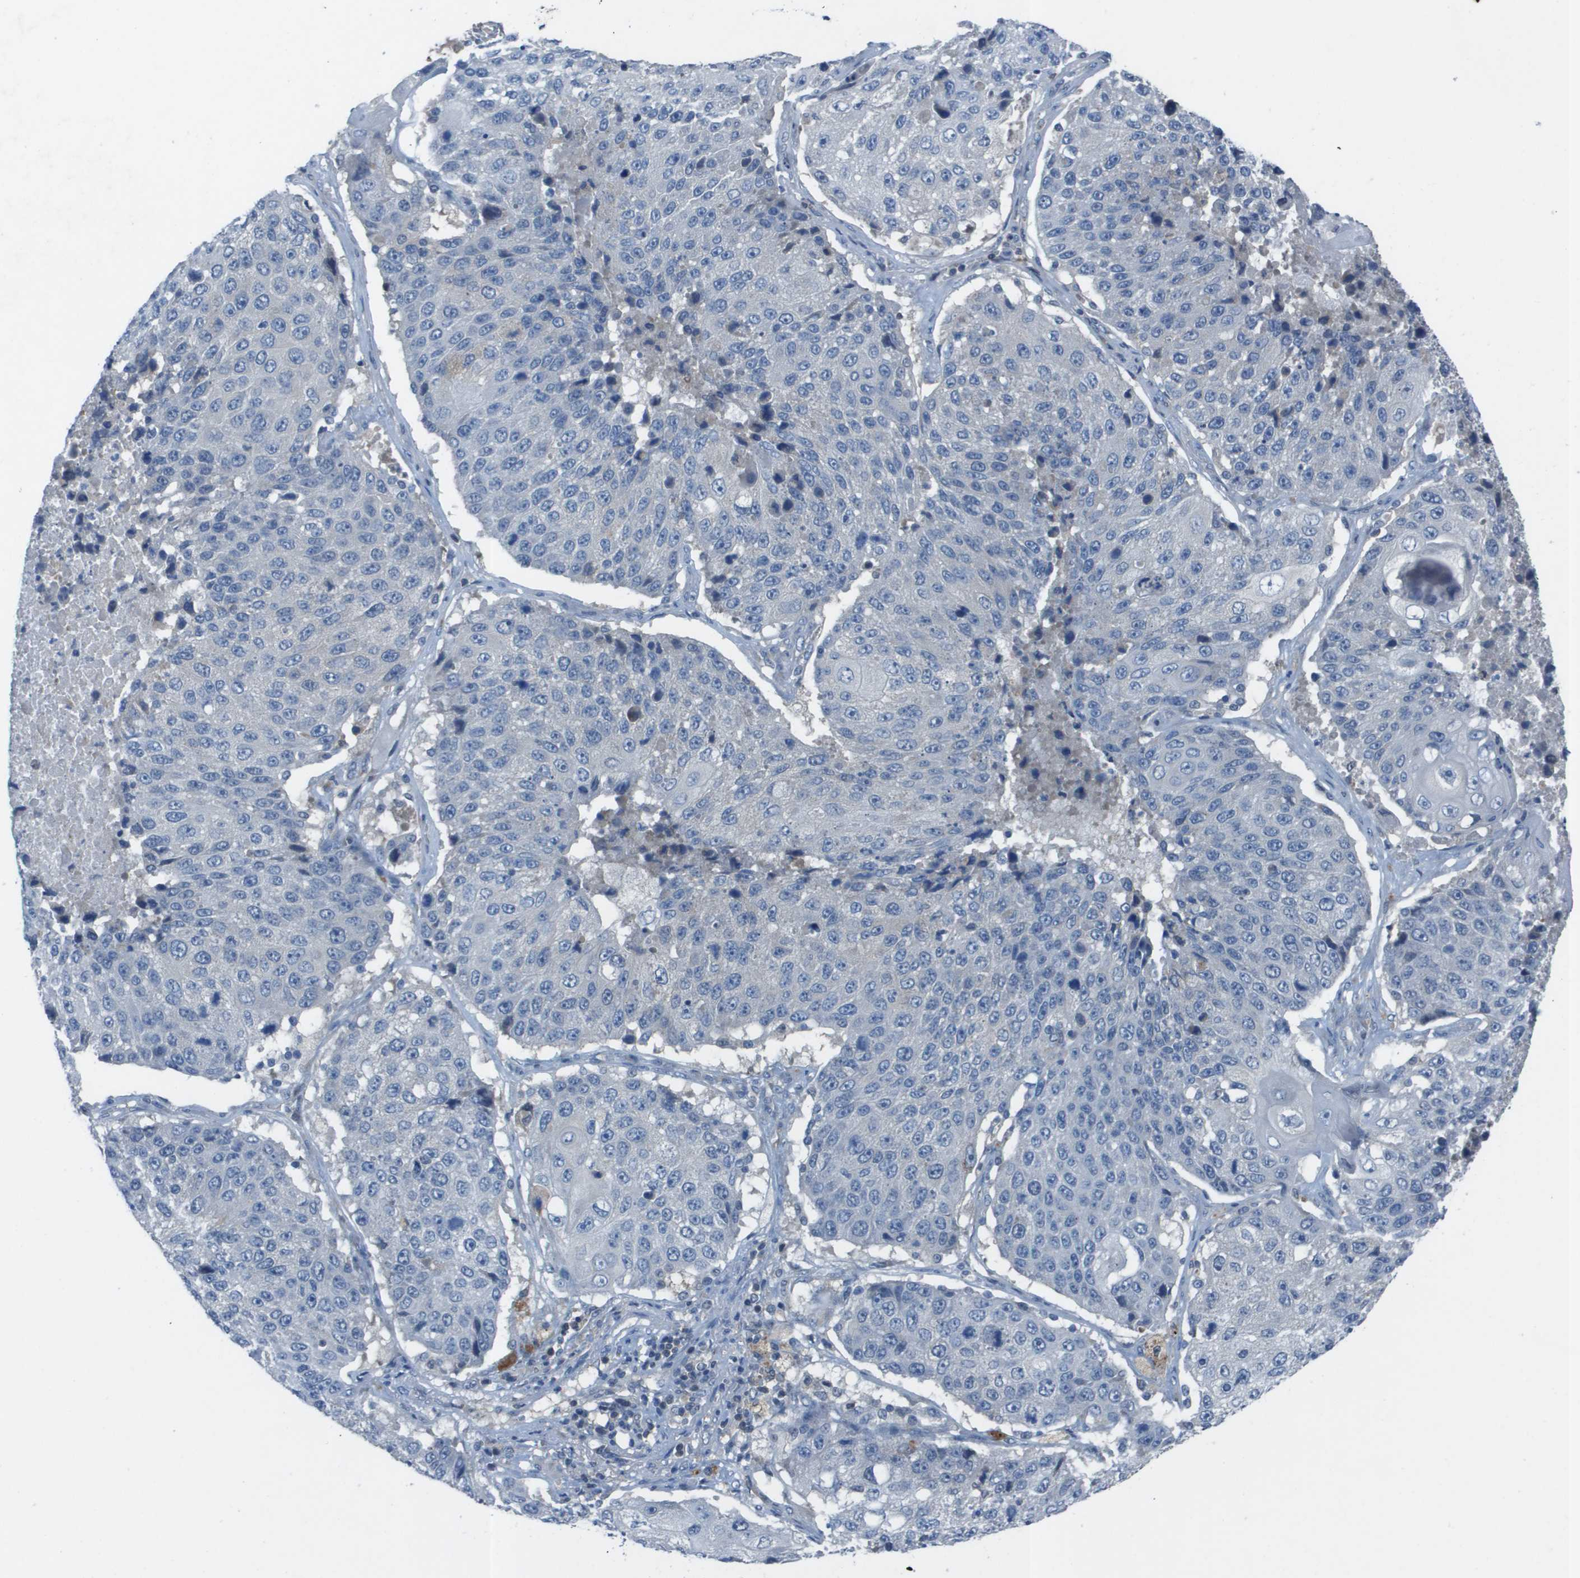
{"staining": {"intensity": "negative", "quantity": "none", "location": "none"}, "tissue": "lung cancer", "cell_type": "Tumor cells", "image_type": "cancer", "snomed": [{"axis": "morphology", "description": "Squamous cell carcinoma, NOS"}, {"axis": "topography", "description": "Lung"}], "caption": "The micrograph exhibits no significant staining in tumor cells of lung squamous cell carcinoma.", "gene": "CAMK4", "patient": {"sex": "male", "age": 61}}